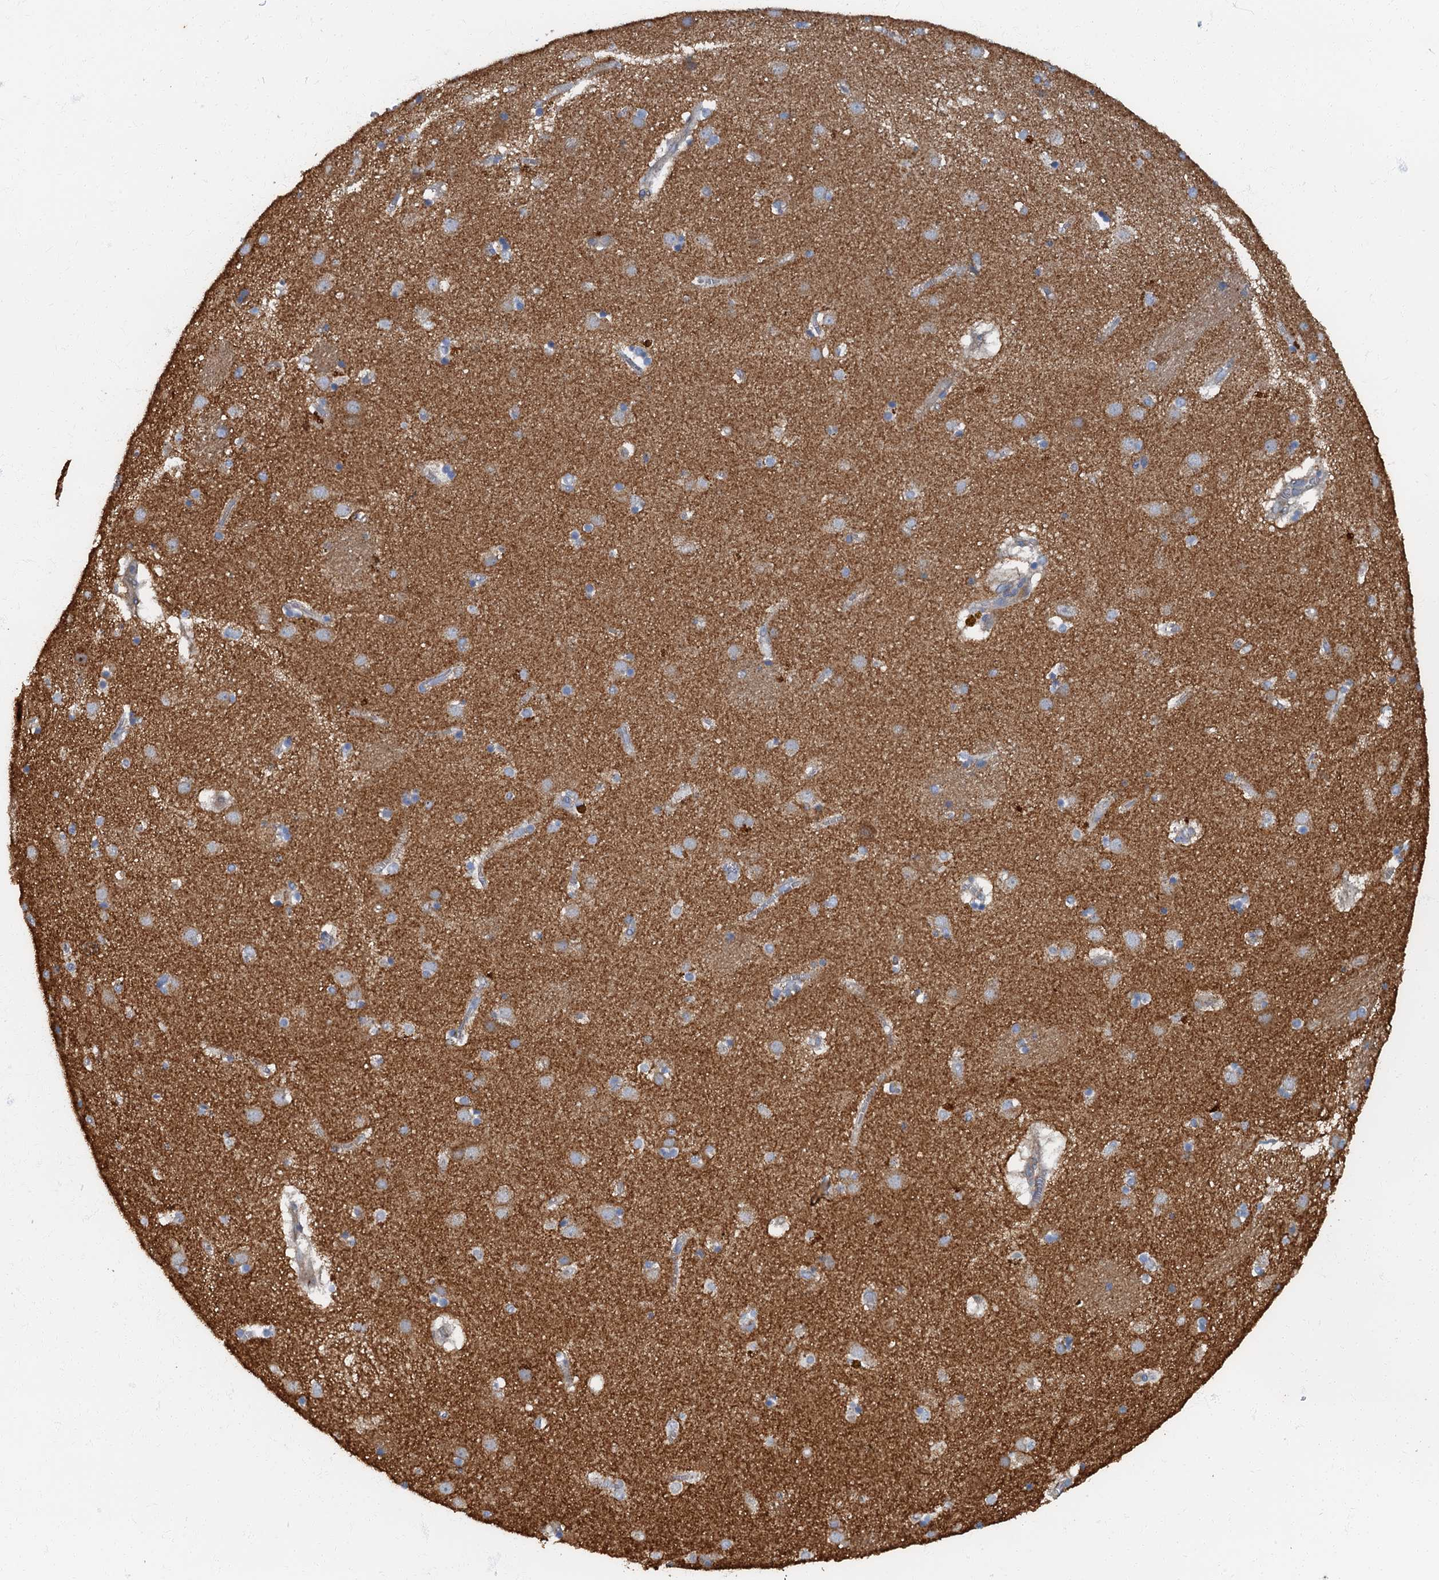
{"staining": {"intensity": "weak", "quantity": "25%-75%", "location": "cytoplasmic/membranous"}, "tissue": "caudate", "cell_type": "Glial cells", "image_type": "normal", "snomed": [{"axis": "morphology", "description": "Normal tissue, NOS"}, {"axis": "topography", "description": "Lateral ventricle wall"}], "caption": "The immunohistochemical stain shows weak cytoplasmic/membranous expression in glial cells of normal caudate.", "gene": "ARL11", "patient": {"sex": "male", "age": 70}}